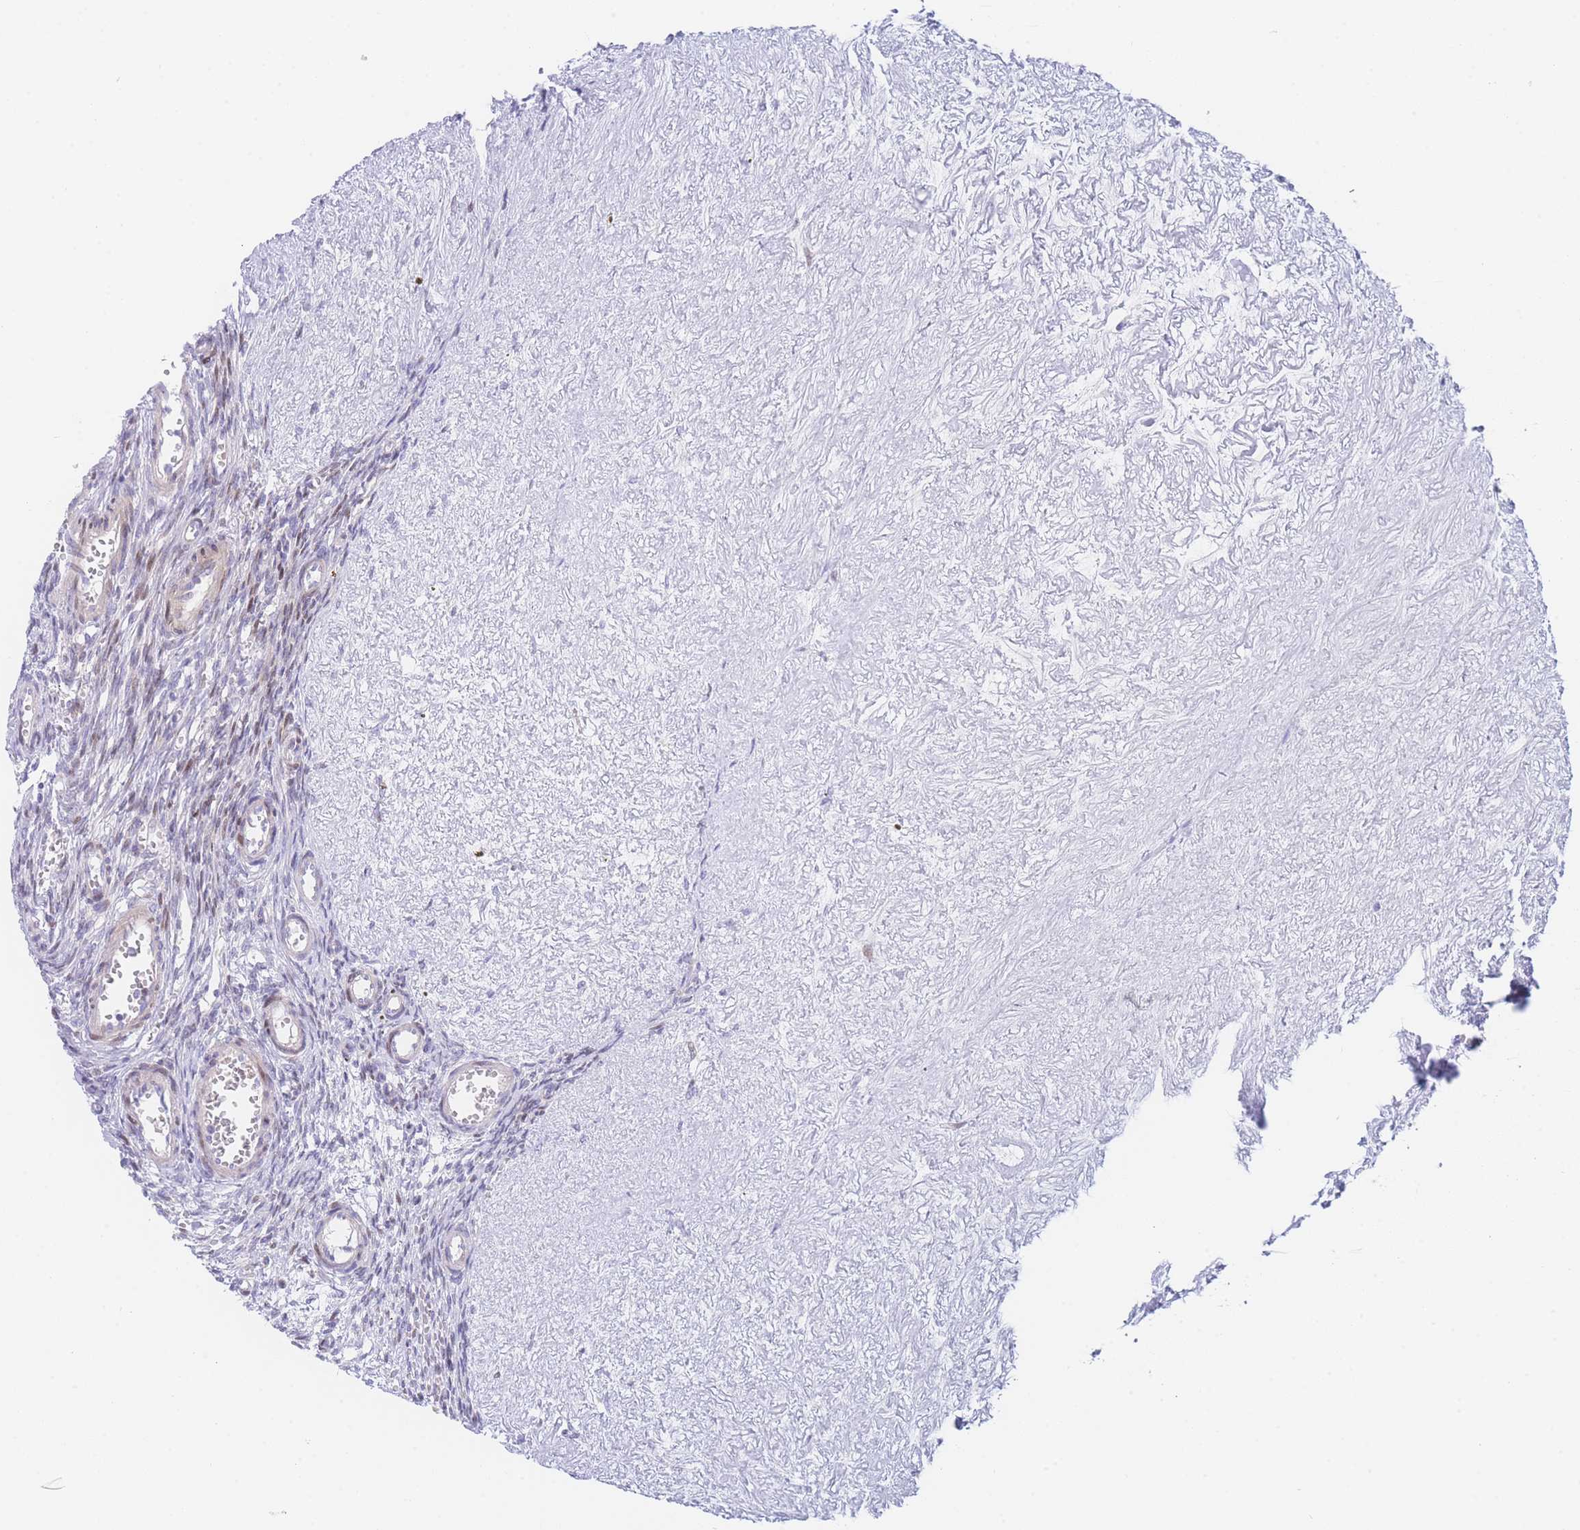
{"staining": {"intensity": "moderate", "quantity": "<25%", "location": "nuclear"}, "tissue": "ovary", "cell_type": "Ovarian stroma cells", "image_type": "normal", "snomed": [{"axis": "morphology", "description": "Normal tissue, NOS"}, {"axis": "topography", "description": "Ovary"}], "caption": "The histopathology image shows immunohistochemical staining of unremarkable ovary. There is moderate nuclear staining is appreciated in about <25% of ovarian stroma cells. (DAB IHC, brown staining for protein, blue staining for nuclei).", "gene": "GPAM", "patient": {"sex": "female", "age": 39}}